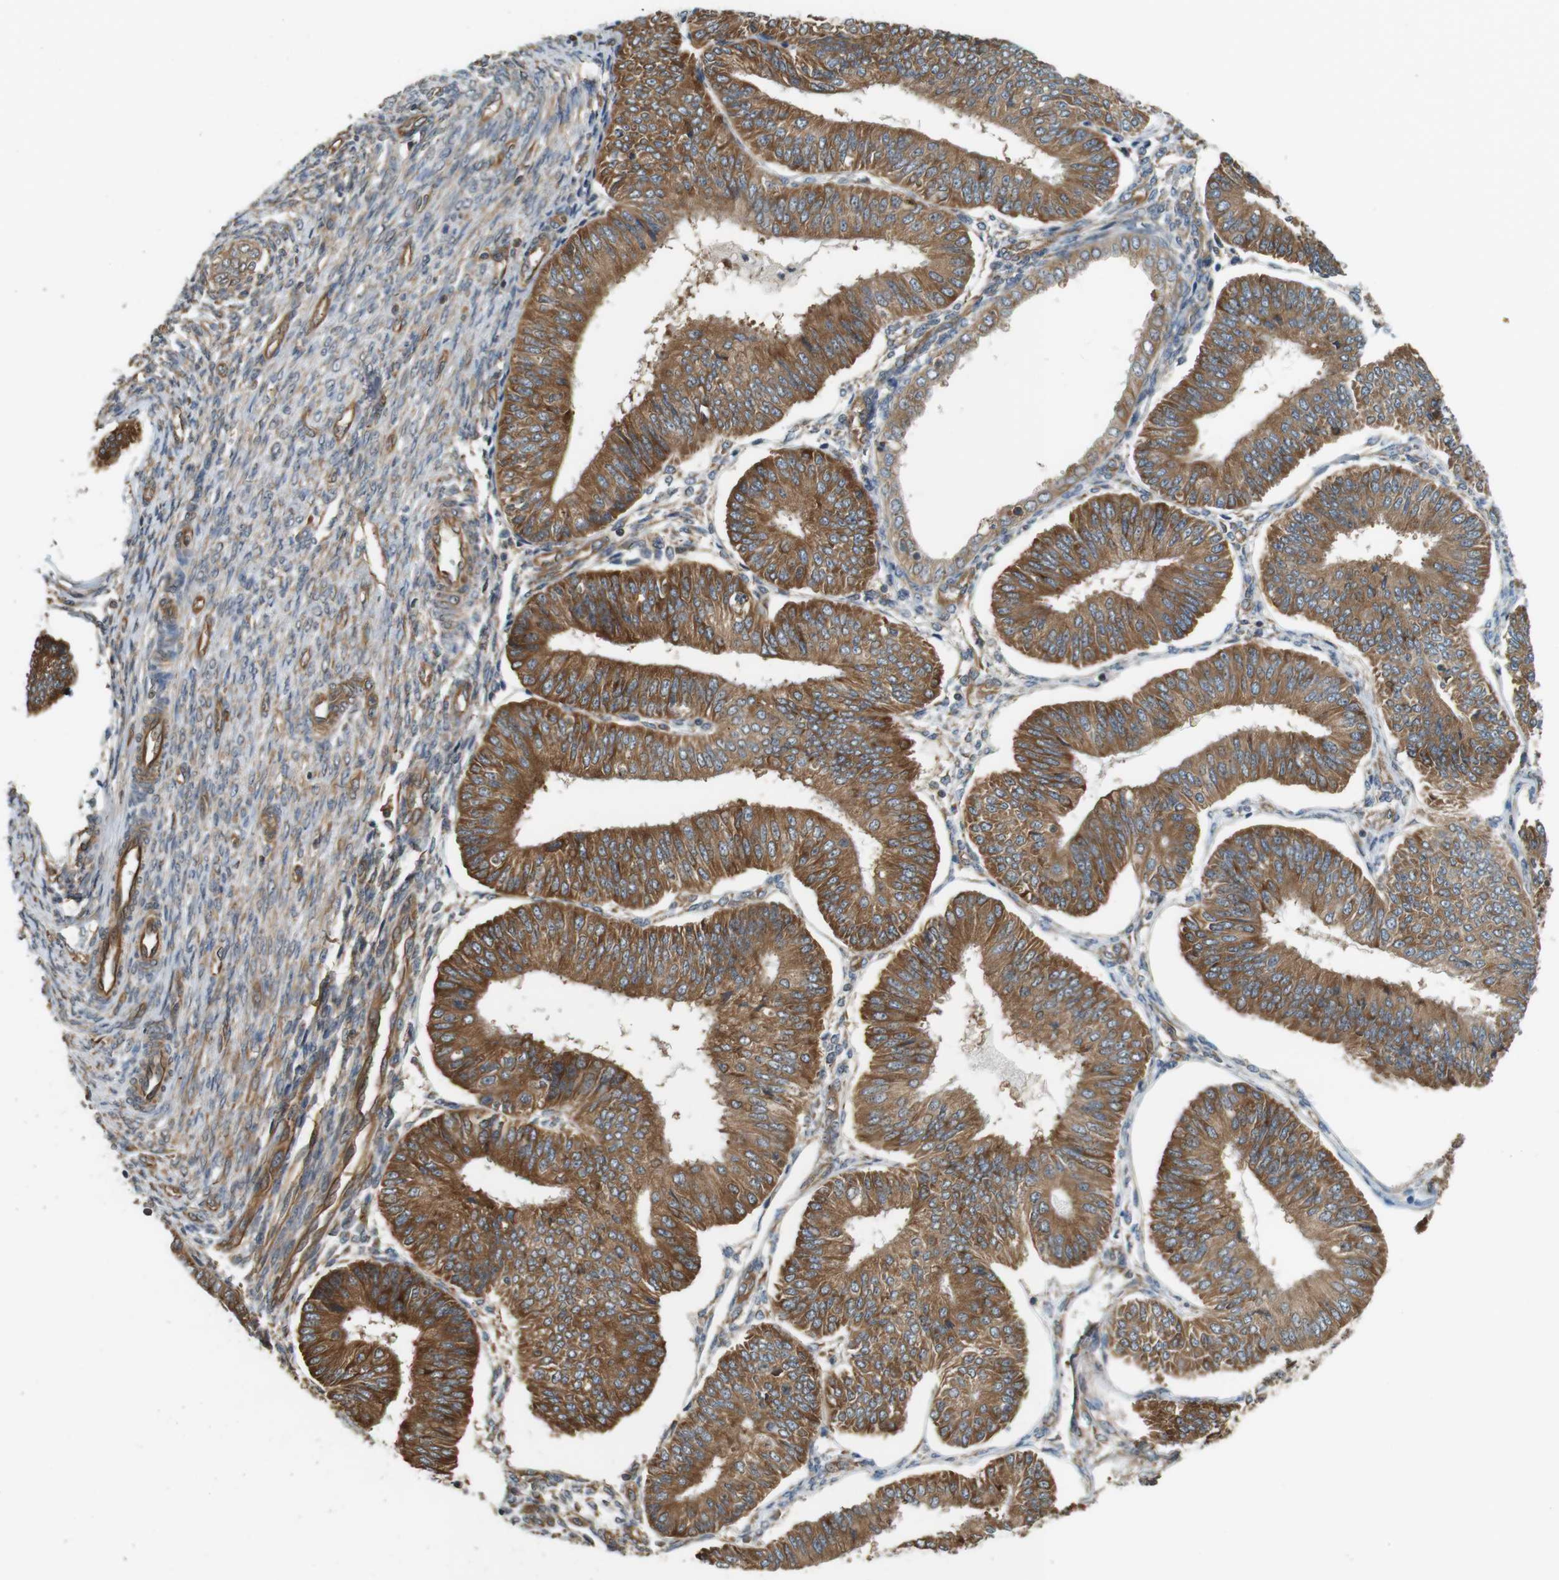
{"staining": {"intensity": "moderate", "quantity": ">75%", "location": "cytoplasmic/membranous"}, "tissue": "endometrial cancer", "cell_type": "Tumor cells", "image_type": "cancer", "snomed": [{"axis": "morphology", "description": "Adenocarcinoma, NOS"}, {"axis": "topography", "description": "Endometrium"}], "caption": "An image showing moderate cytoplasmic/membranous positivity in approximately >75% of tumor cells in endometrial adenocarcinoma, as visualized by brown immunohistochemical staining.", "gene": "PA2G4", "patient": {"sex": "female", "age": 58}}